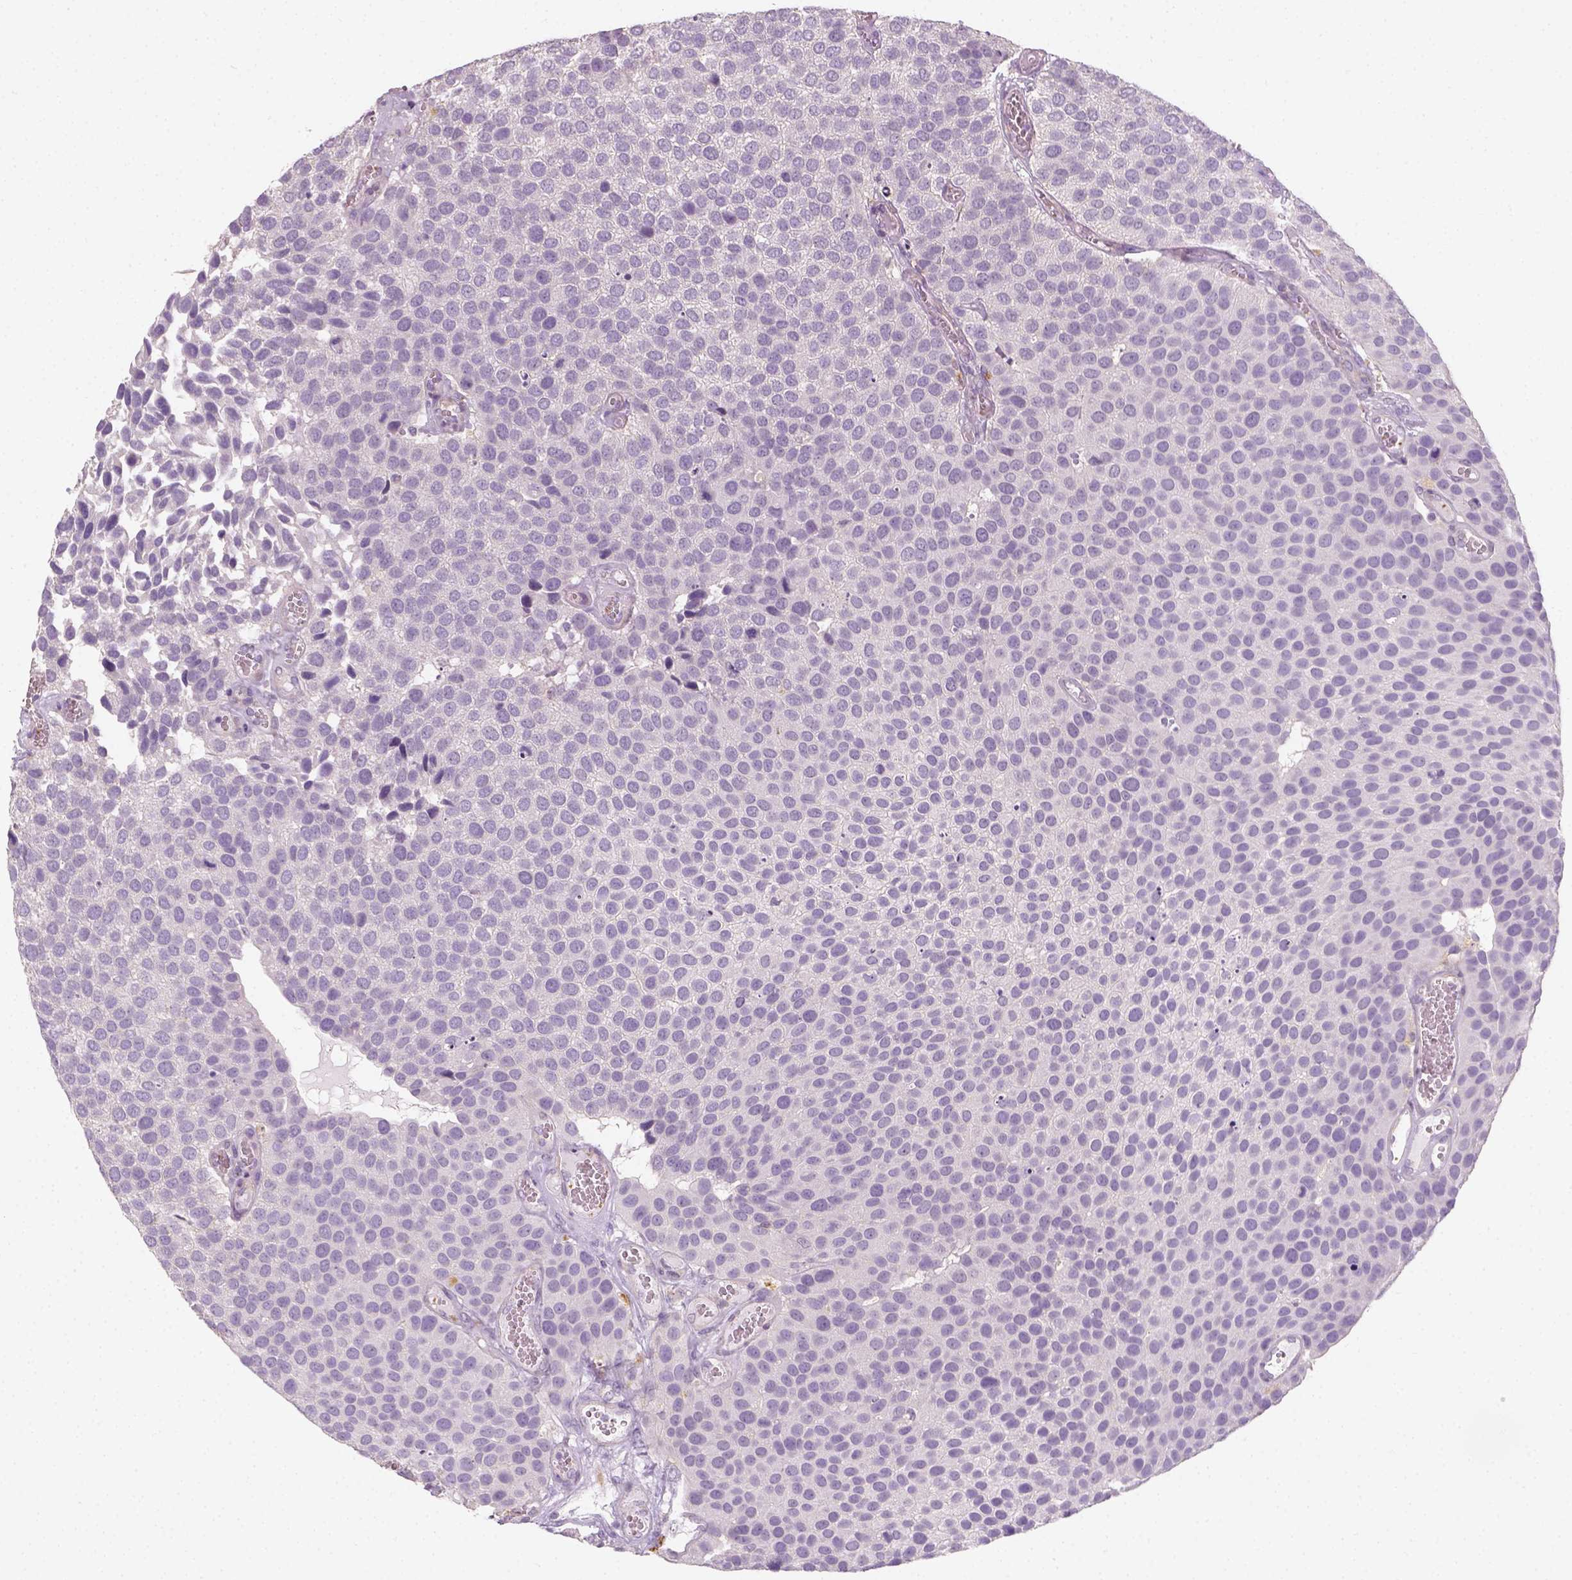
{"staining": {"intensity": "negative", "quantity": "none", "location": "none"}, "tissue": "urothelial cancer", "cell_type": "Tumor cells", "image_type": "cancer", "snomed": [{"axis": "morphology", "description": "Urothelial carcinoma, Low grade"}, {"axis": "topography", "description": "Urinary bladder"}], "caption": "Immunohistochemical staining of human low-grade urothelial carcinoma shows no significant expression in tumor cells.", "gene": "FAM163B", "patient": {"sex": "female", "age": 69}}